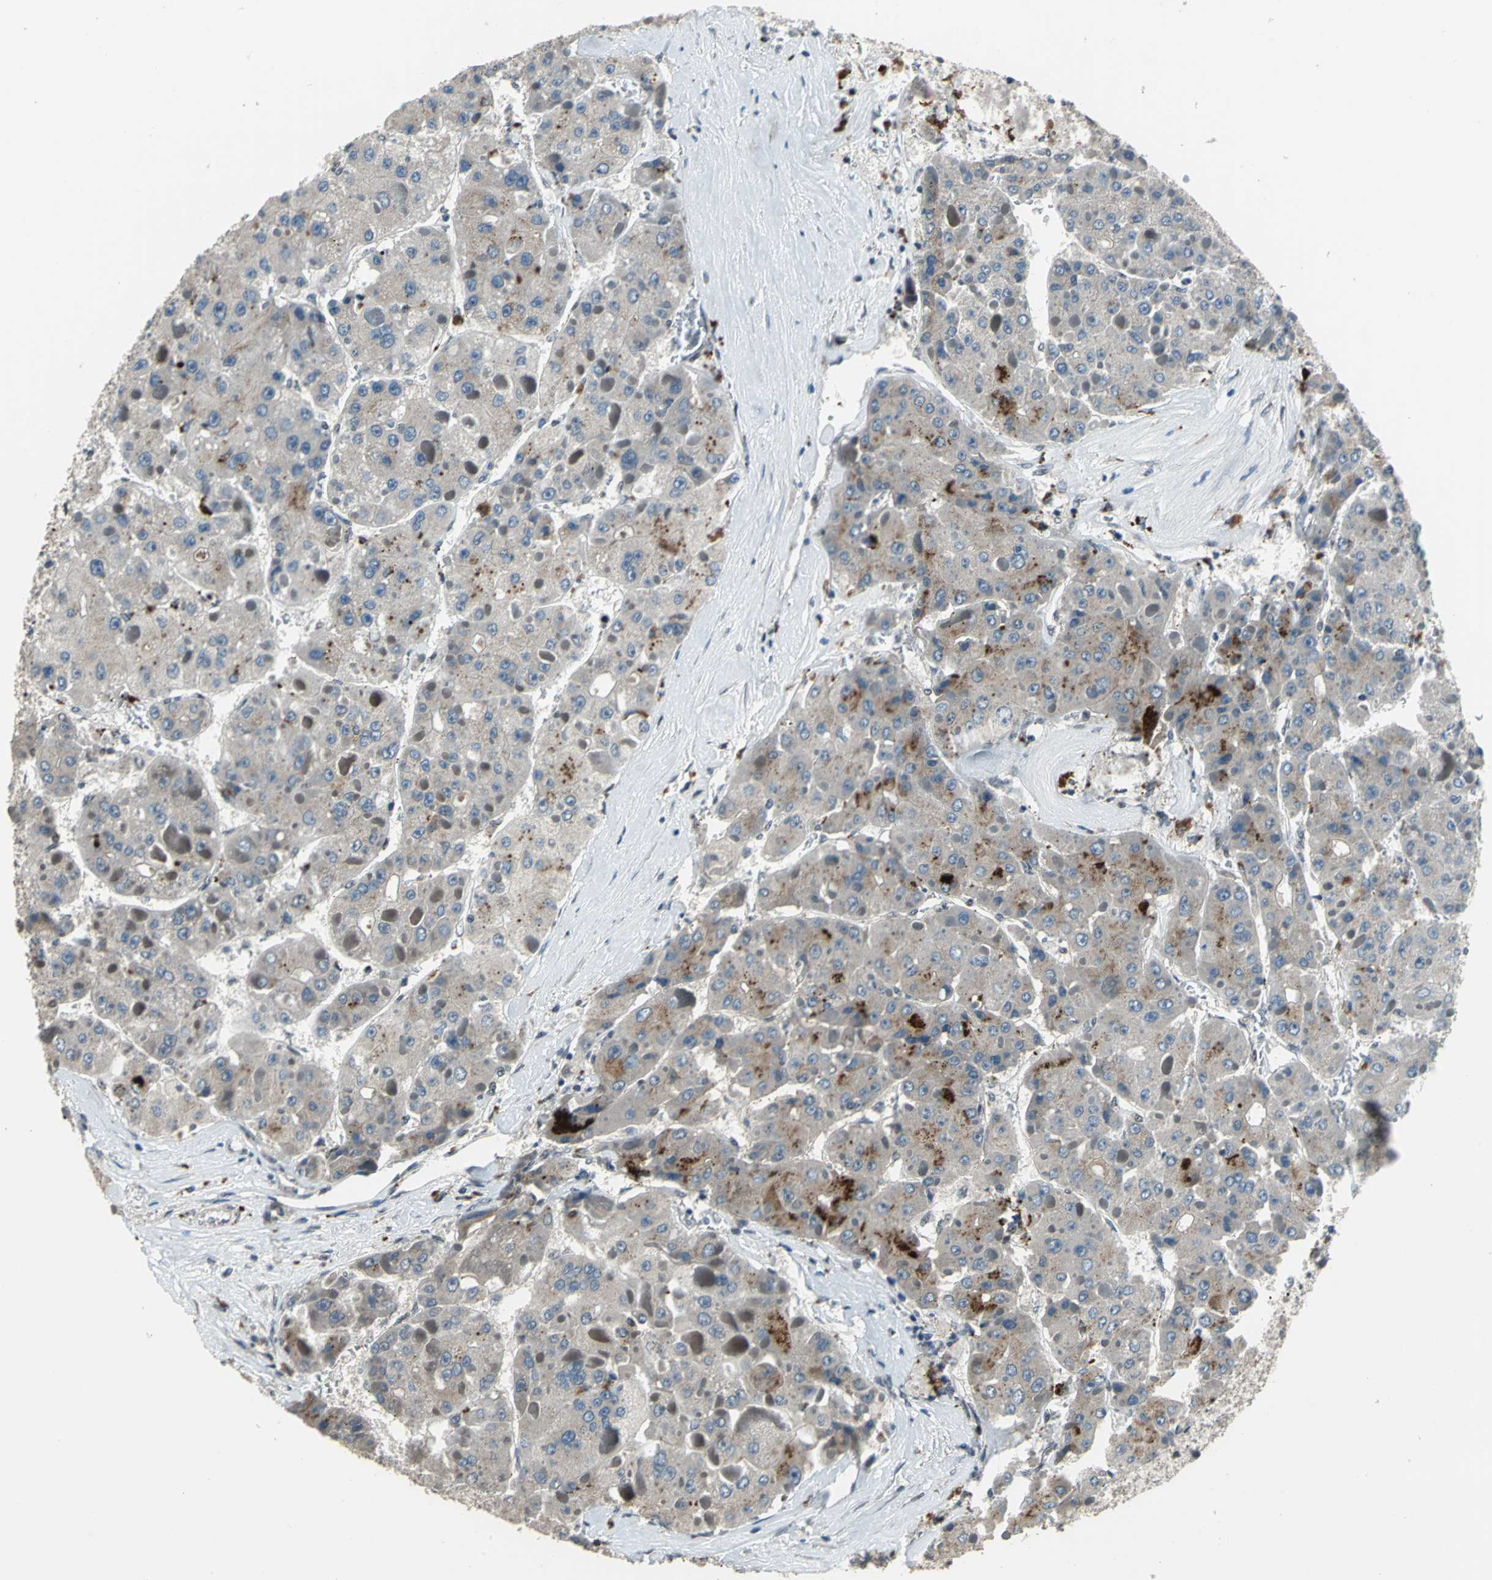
{"staining": {"intensity": "strong", "quantity": "<25%", "location": "cytoplasmic/membranous"}, "tissue": "liver cancer", "cell_type": "Tumor cells", "image_type": "cancer", "snomed": [{"axis": "morphology", "description": "Carcinoma, Hepatocellular, NOS"}, {"axis": "topography", "description": "Liver"}], "caption": "A brown stain labels strong cytoplasmic/membranous positivity of a protein in human liver cancer (hepatocellular carcinoma) tumor cells. Using DAB (brown) and hematoxylin (blue) stains, captured at high magnification using brightfield microscopy.", "gene": "ELF2", "patient": {"sex": "female", "age": 73}}